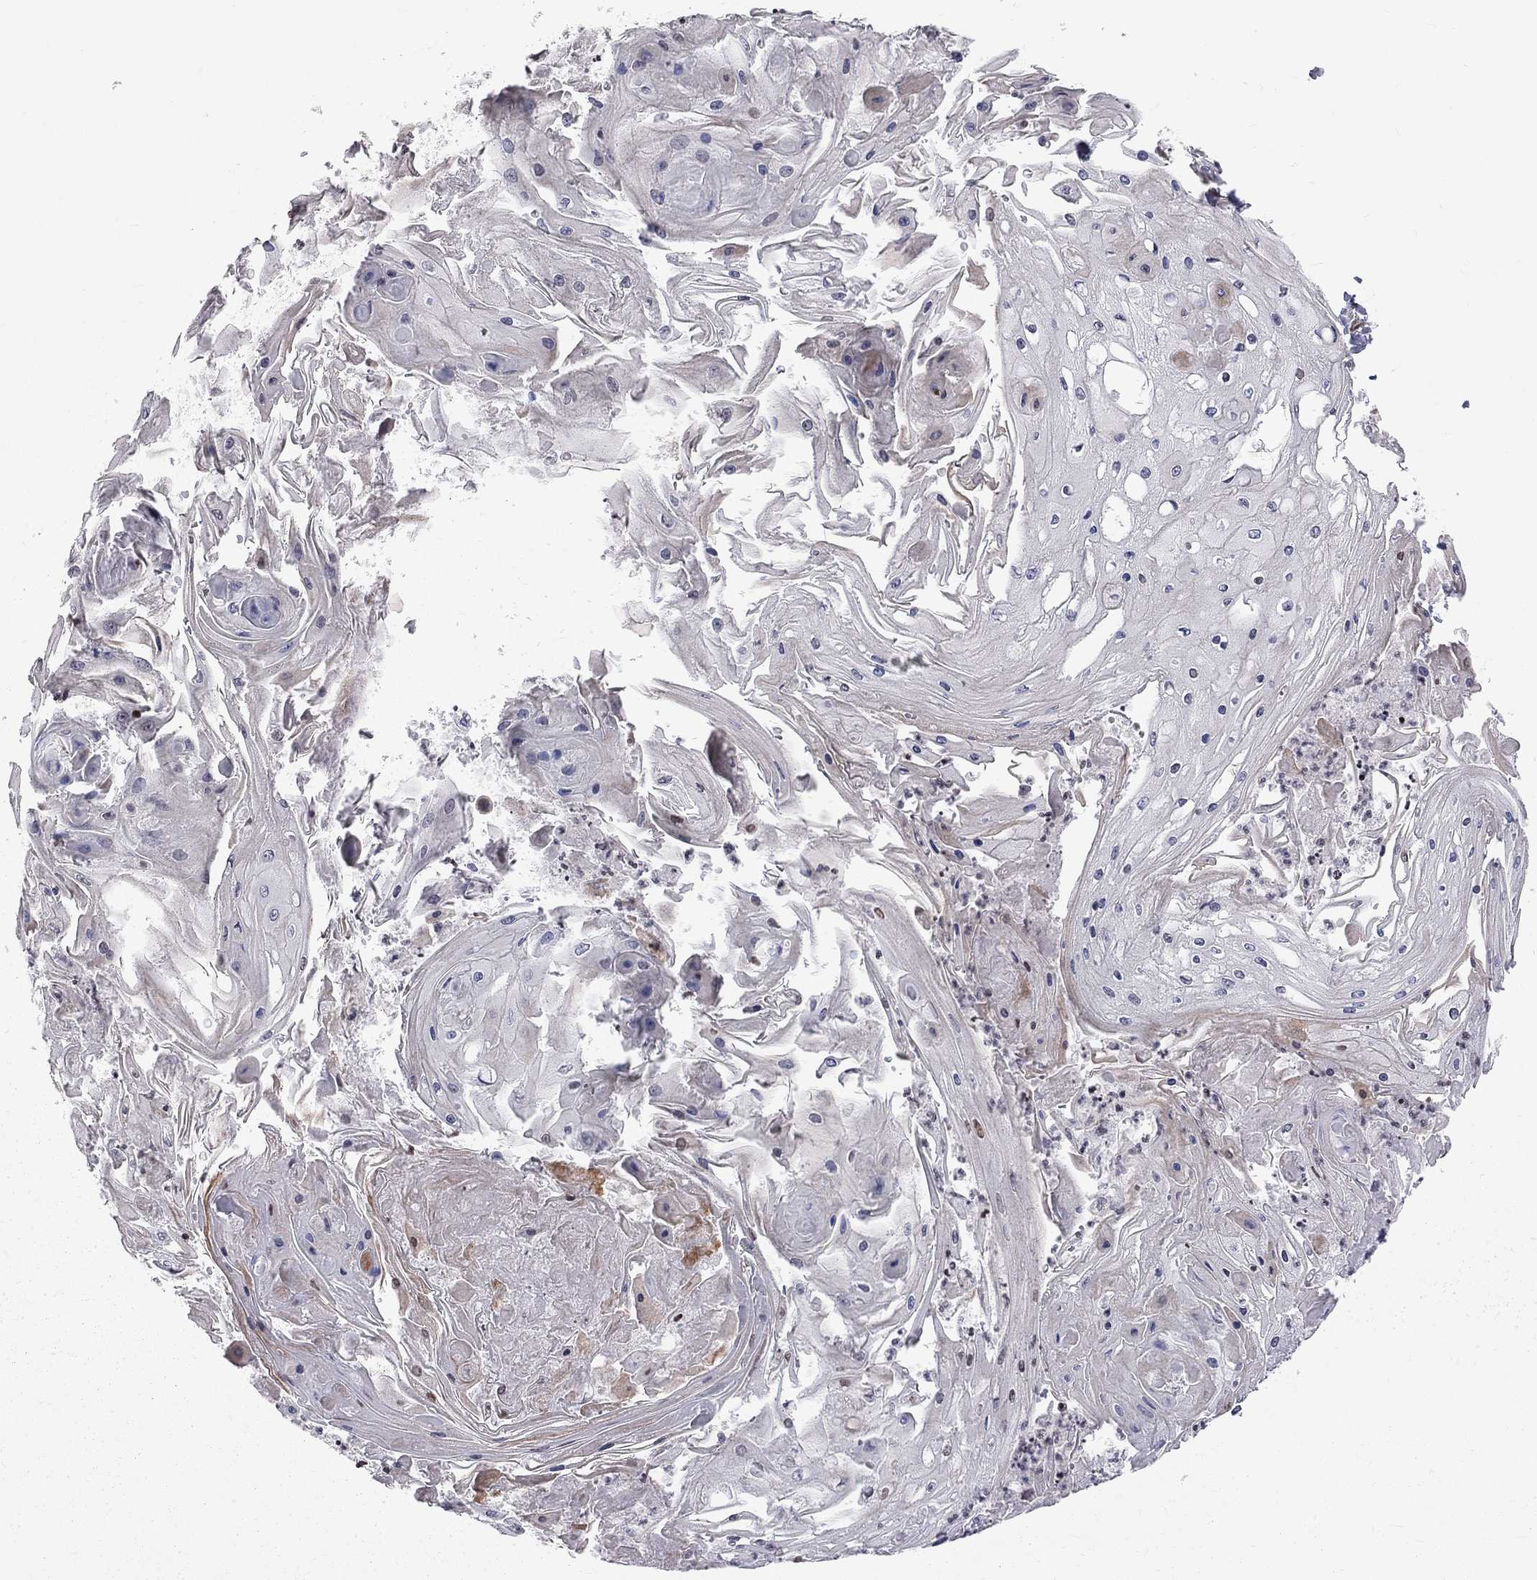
{"staining": {"intensity": "negative", "quantity": "none", "location": "none"}, "tissue": "skin cancer", "cell_type": "Tumor cells", "image_type": "cancer", "snomed": [{"axis": "morphology", "description": "Squamous cell carcinoma, NOS"}, {"axis": "topography", "description": "Skin"}], "caption": "Protein analysis of skin cancer (squamous cell carcinoma) exhibits no significant positivity in tumor cells.", "gene": "MTNR1B", "patient": {"sex": "male", "age": 70}}